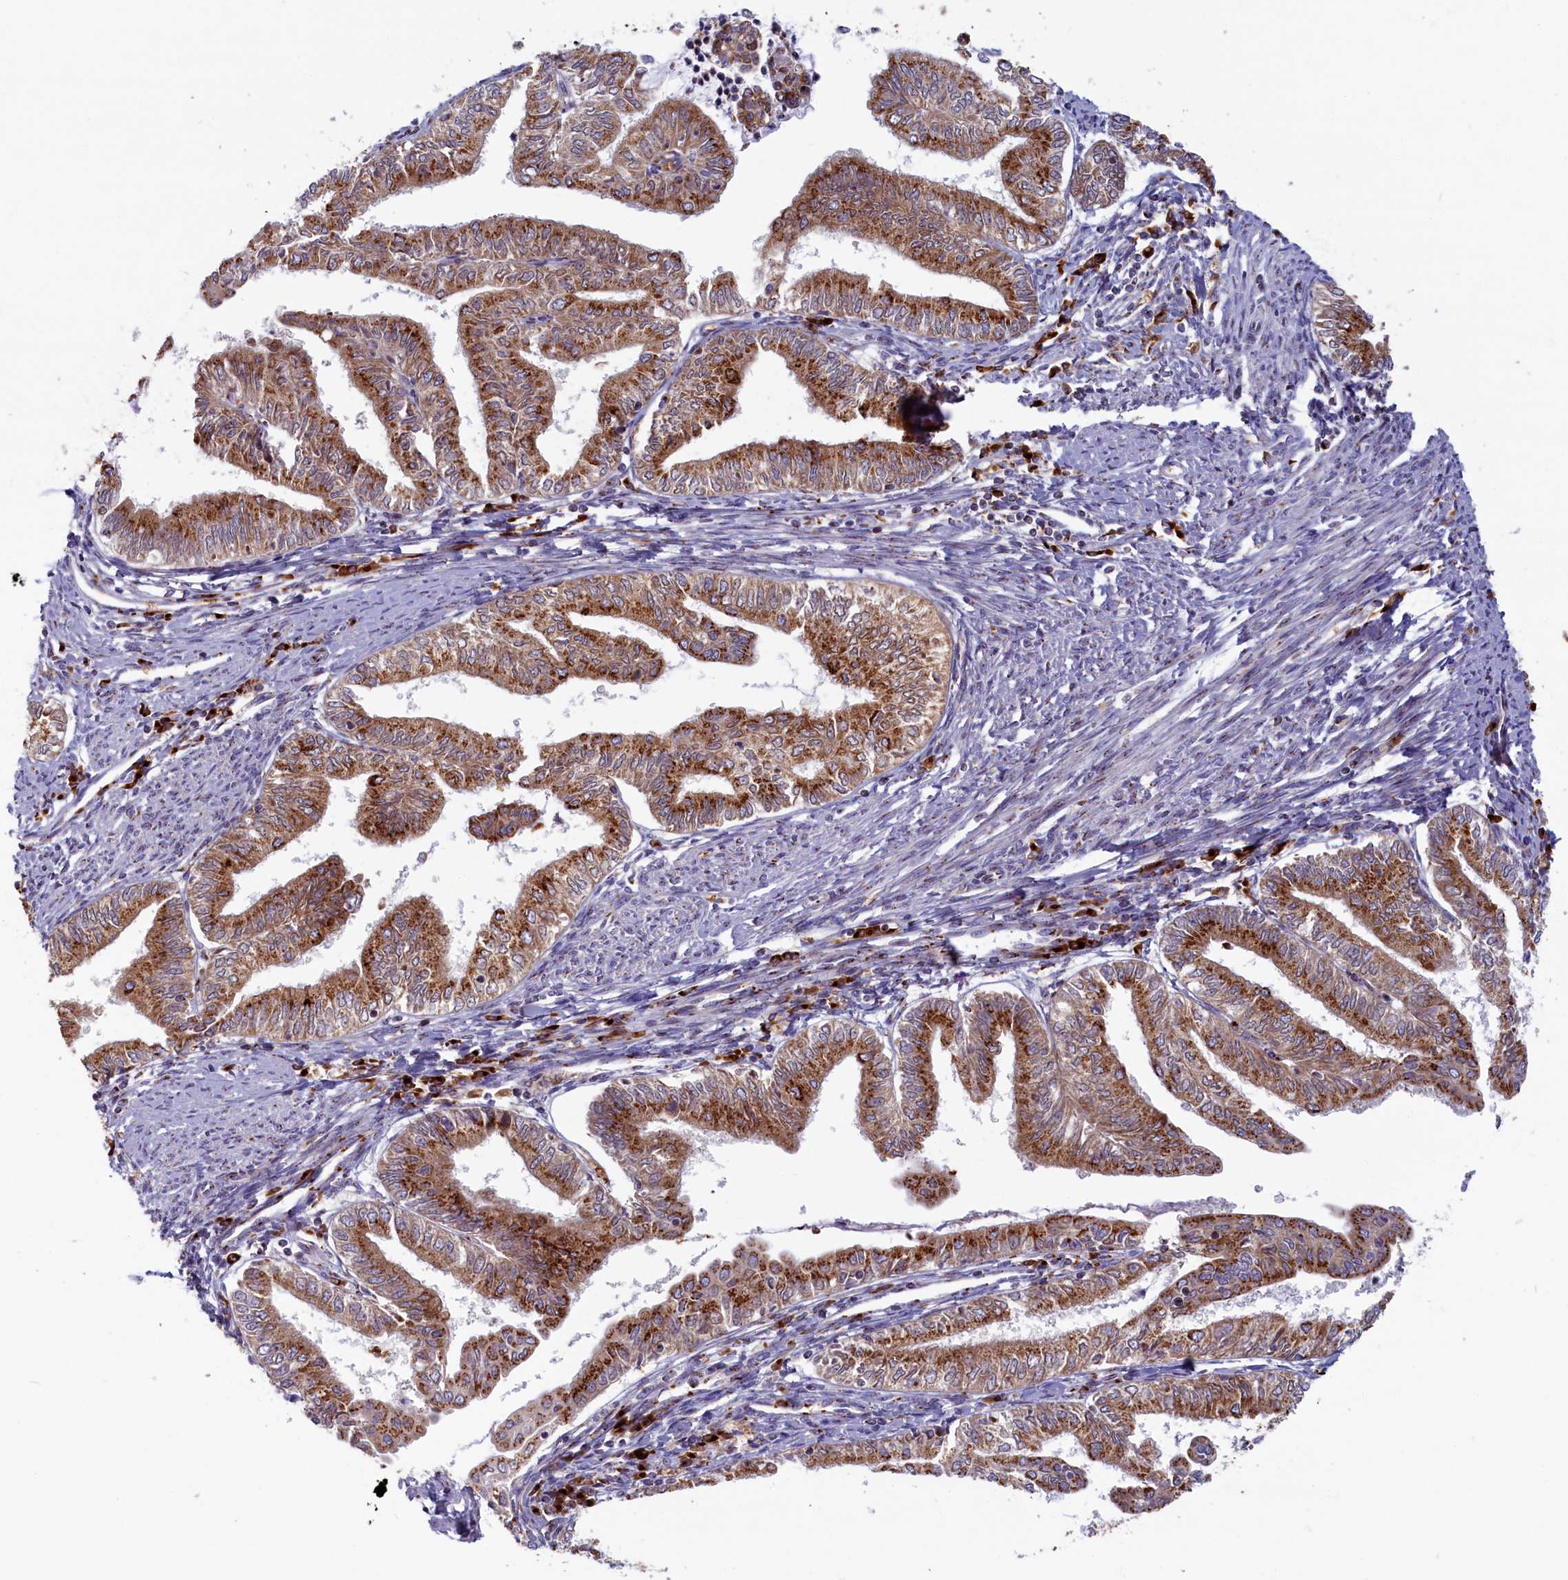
{"staining": {"intensity": "strong", "quantity": ">75%", "location": "cytoplasmic/membranous"}, "tissue": "endometrial cancer", "cell_type": "Tumor cells", "image_type": "cancer", "snomed": [{"axis": "morphology", "description": "Adenocarcinoma, NOS"}, {"axis": "topography", "description": "Endometrium"}], "caption": "This is a histology image of IHC staining of adenocarcinoma (endometrial), which shows strong staining in the cytoplasmic/membranous of tumor cells.", "gene": "BLVRB", "patient": {"sex": "female", "age": 66}}